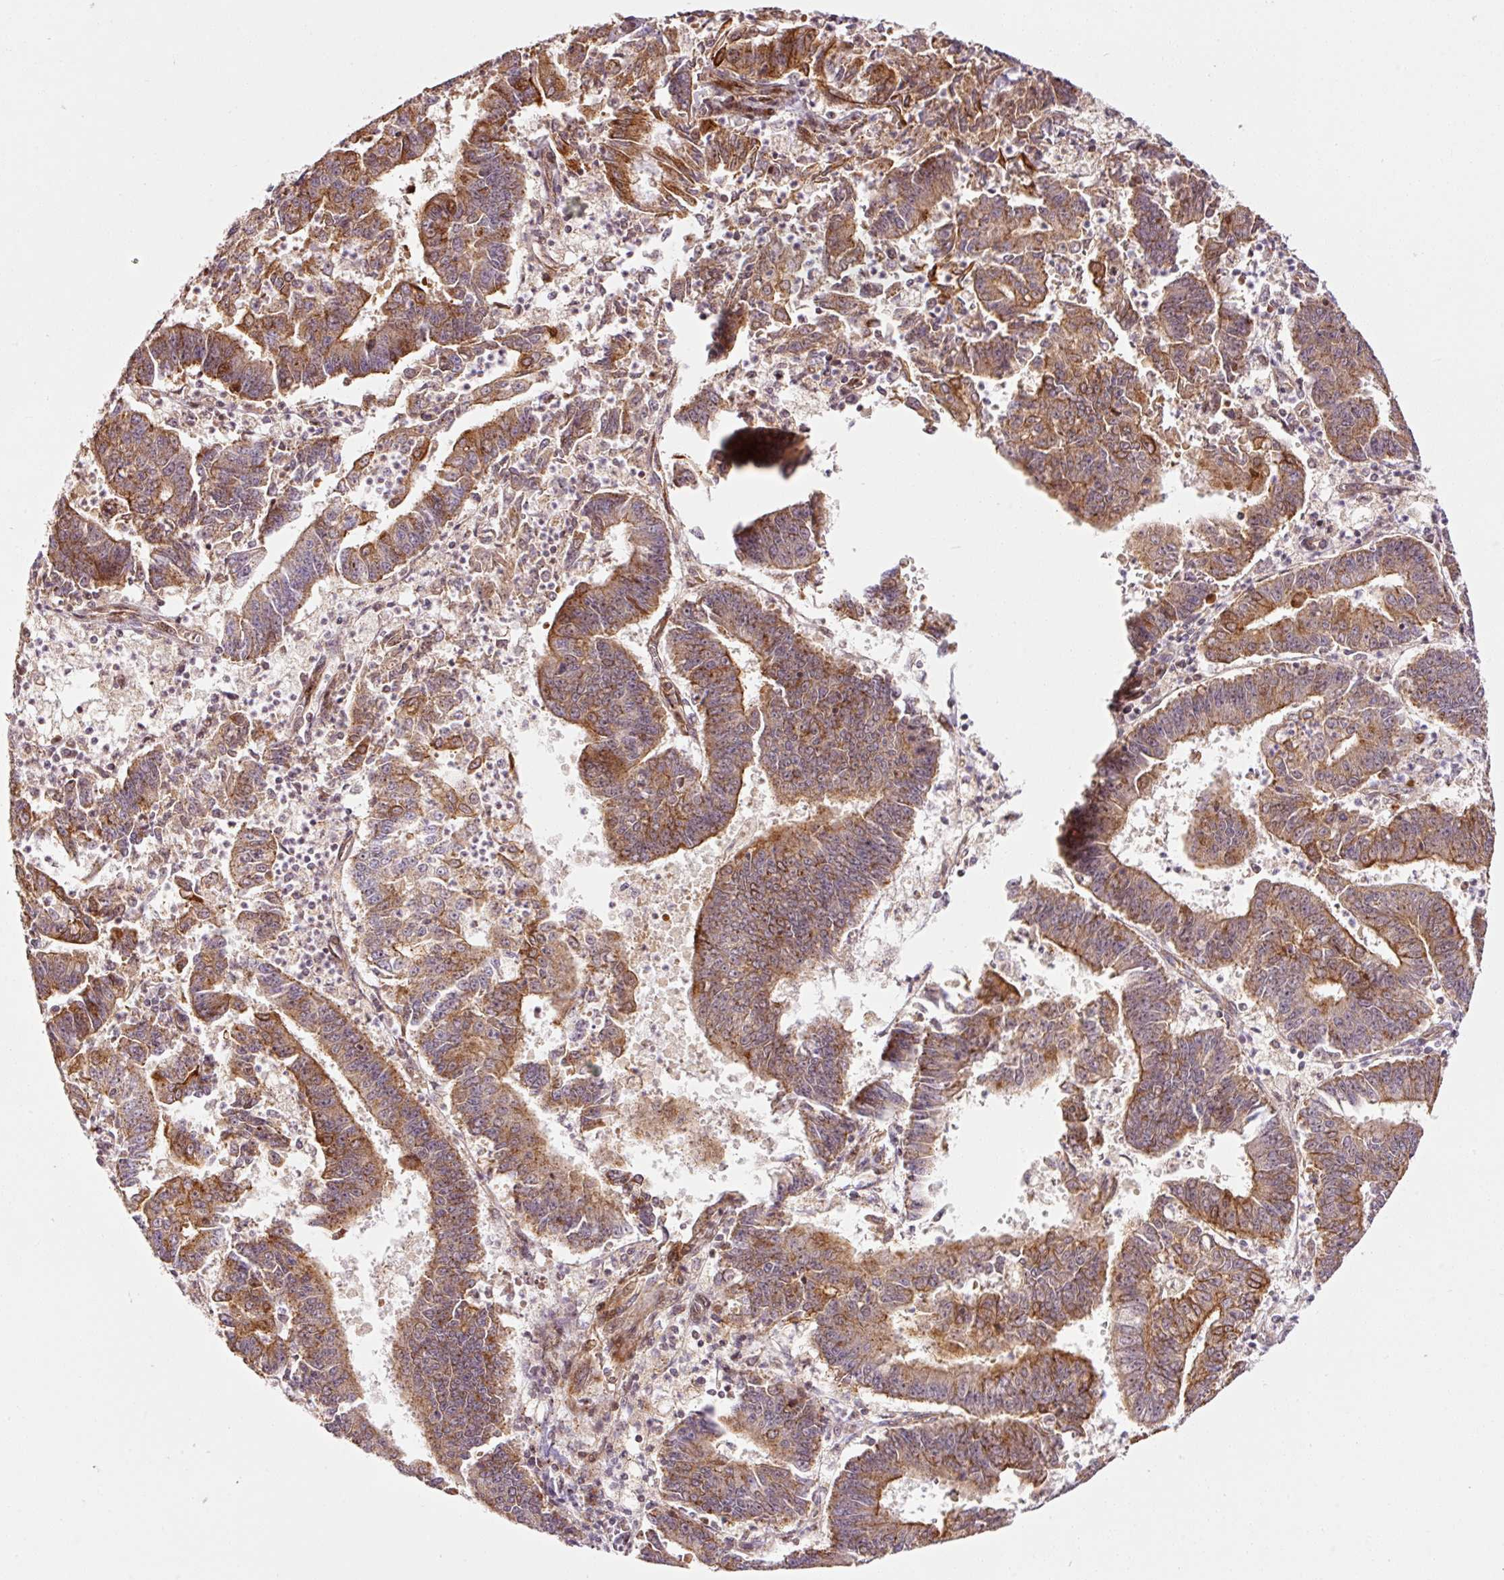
{"staining": {"intensity": "strong", "quantity": ">75%", "location": "cytoplasmic/membranous"}, "tissue": "endometrial cancer", "cell_type": "Tumor cells", "image_type": "cancer", "snomed": [{"axis": "morphology", "description": "Adenocarcinoma, NOS"}, {"axis": "topography", "description": "Endometrium"}], "caption": "The image reveals staining of endometrial cancer, revealing strong cytoplasmic/membranous protein positivity (brown color) within tumor cells. Immunohistochemistry stains the protein of interest in brown and the nuclei are stained blue.", "gene": "ANKRD20A1", "patient": {"sex": "female", "age": 73}}